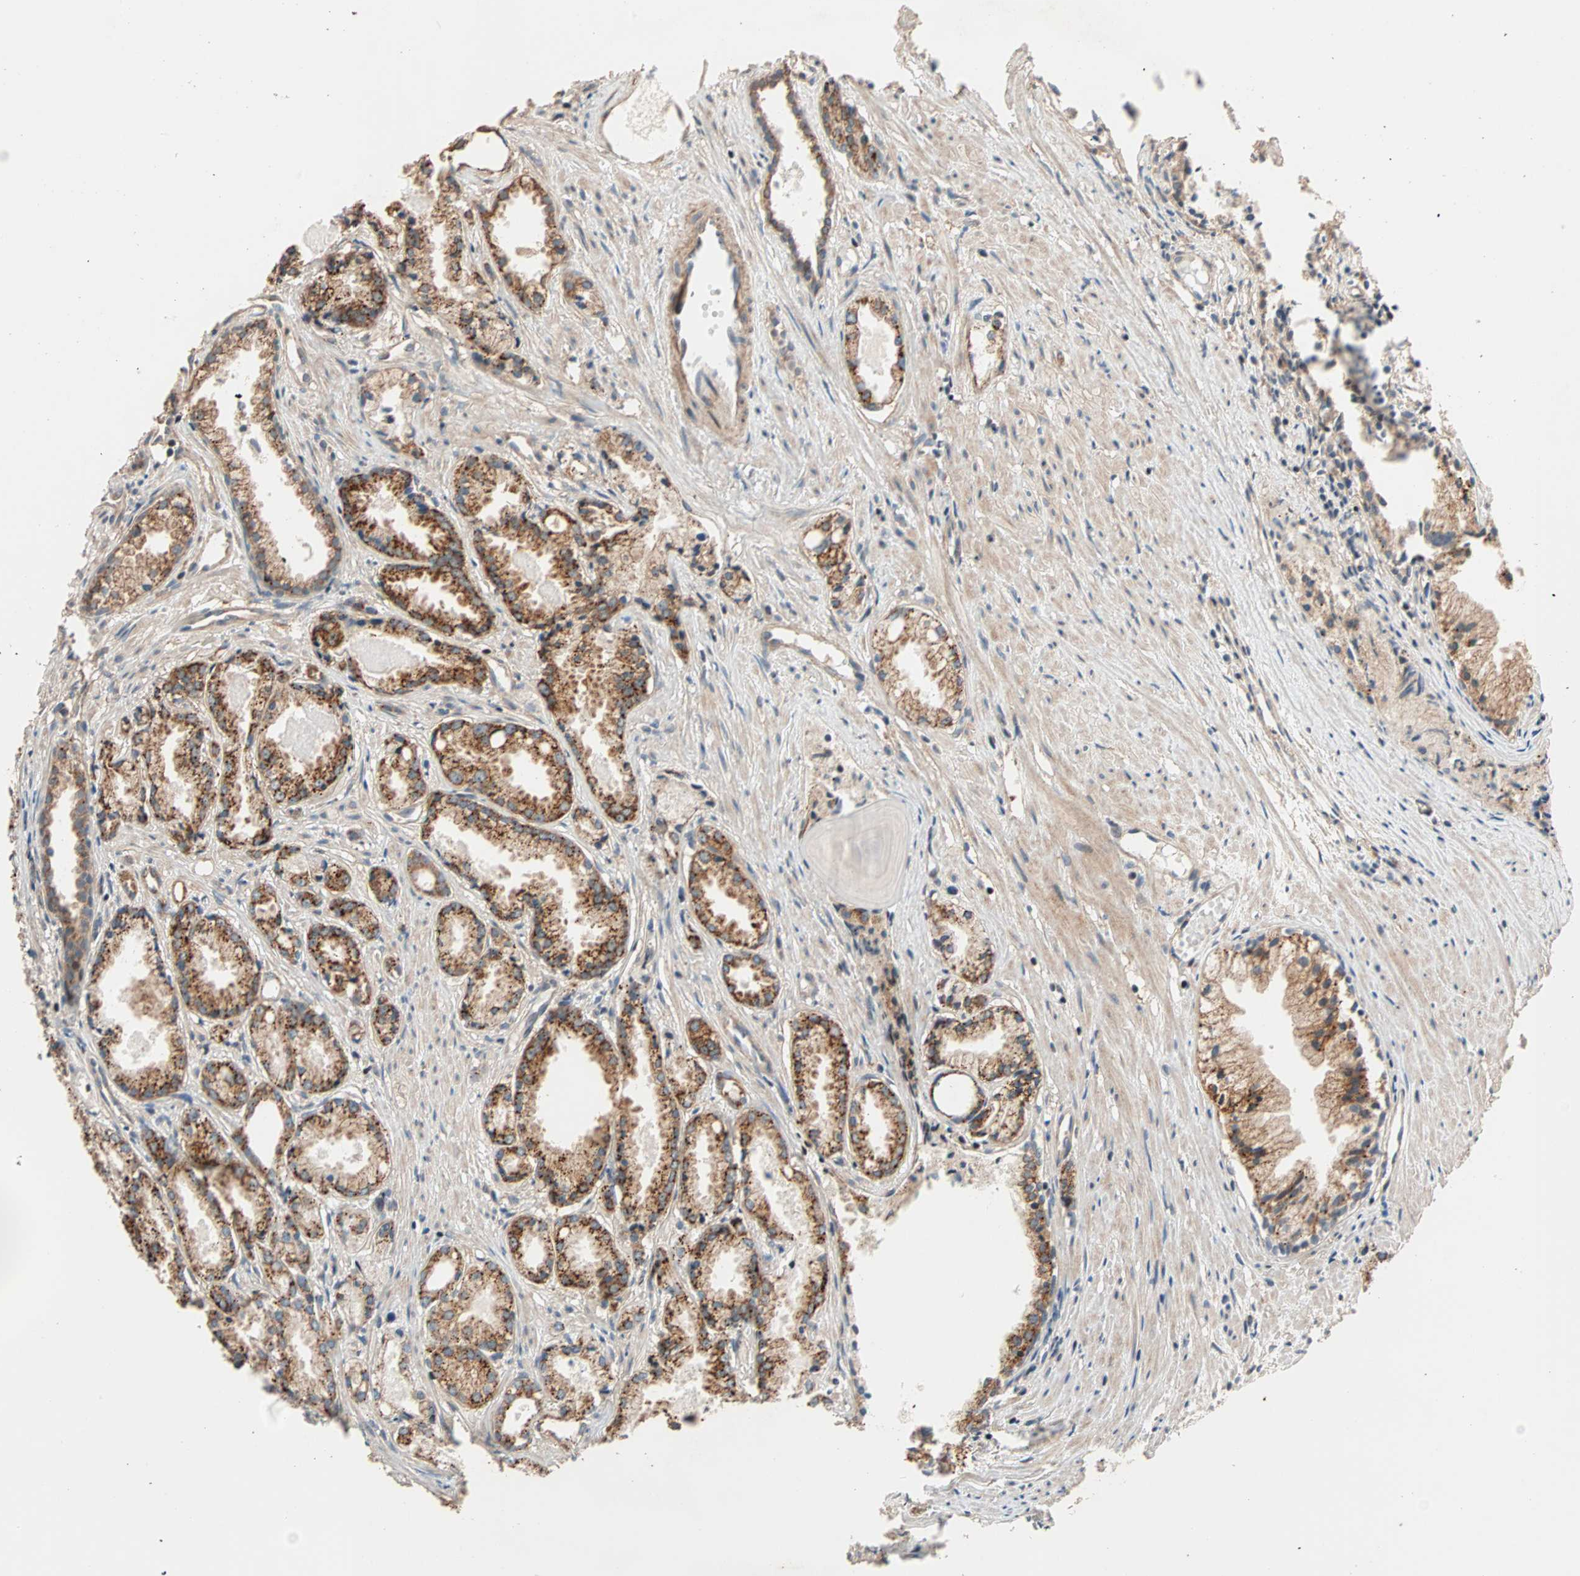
{"staining": {"intensity": "moderate", "quantity": ">75%", "location": "cytoplasmic/membranous"}, "tissue": "prostate cancer", "cell_type": "Tumor cells", "image_type": "cancer", "snomed": [{"axis": "morphology", "description": "Adenocarcinoma, Low grade"}, {"axis": "topography", "description": "Prostate"}], "caption": "Approximately >75% of tumor cells in human prostate low-grade adenocarcinoma demonstrate moderate cytoplasmic/membranous protein staining as visualized by brown immunohistochemical staining.", "gene": "HECW1", "patient": {"sex": "male", "age": 72}}